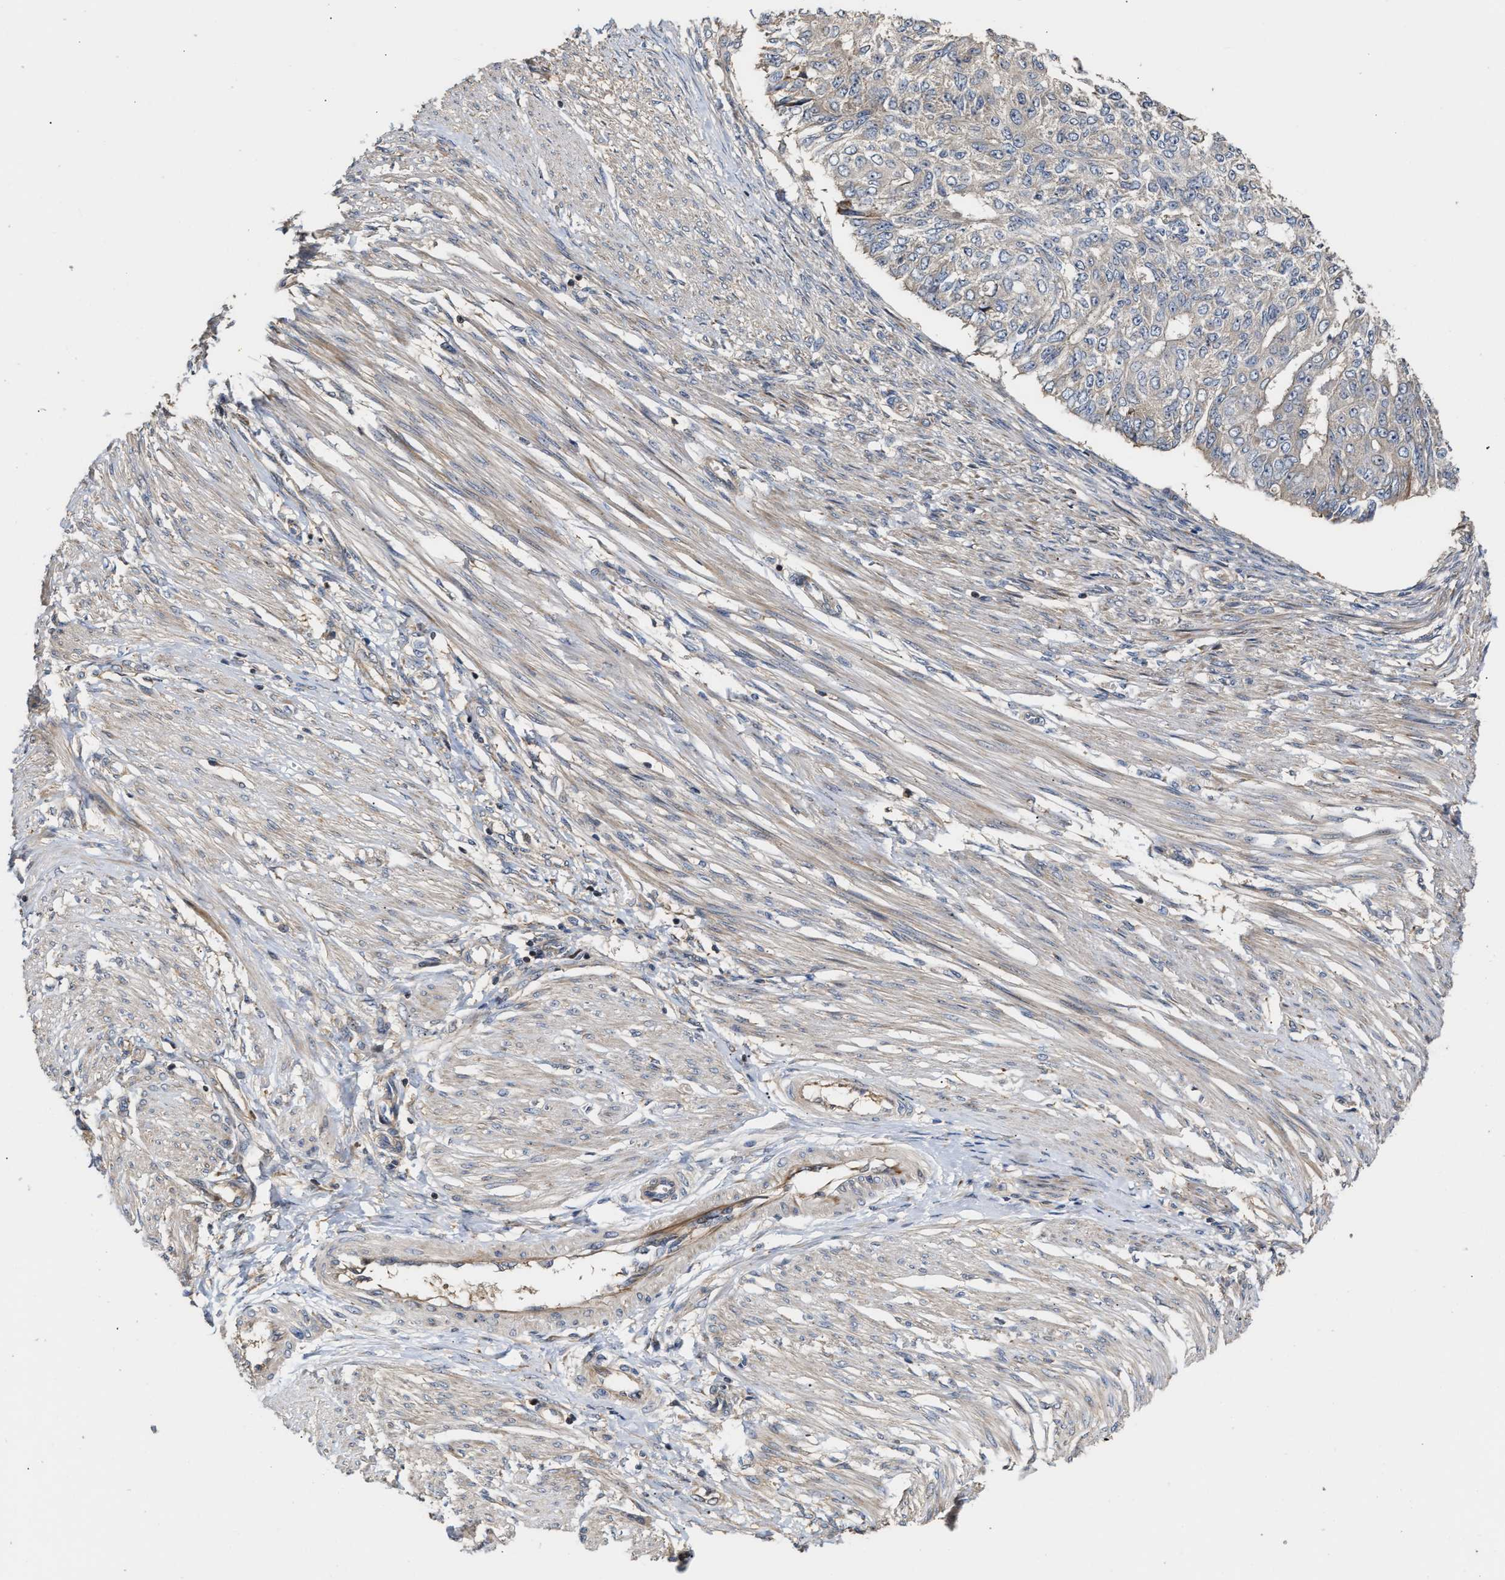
{"staining": {"intensity": "negative", "quantity": "none", "location": "none"}, "tissue": "endometrial cancer", "cell_type": "Tumor cells", "image_type": "cancer", "snomed": [{"axis": "morphology", "description": "Adenocarcinoma, NOS"}, {"axis": "topography", "description": "Endometrium"}], "caption": "This is an immunohistochemistry micrograph of human endometrial cancer. There is no positivity in tumor cells.", "gene": "CLIP2", "patient": {"sex": "female", "age": 32}}